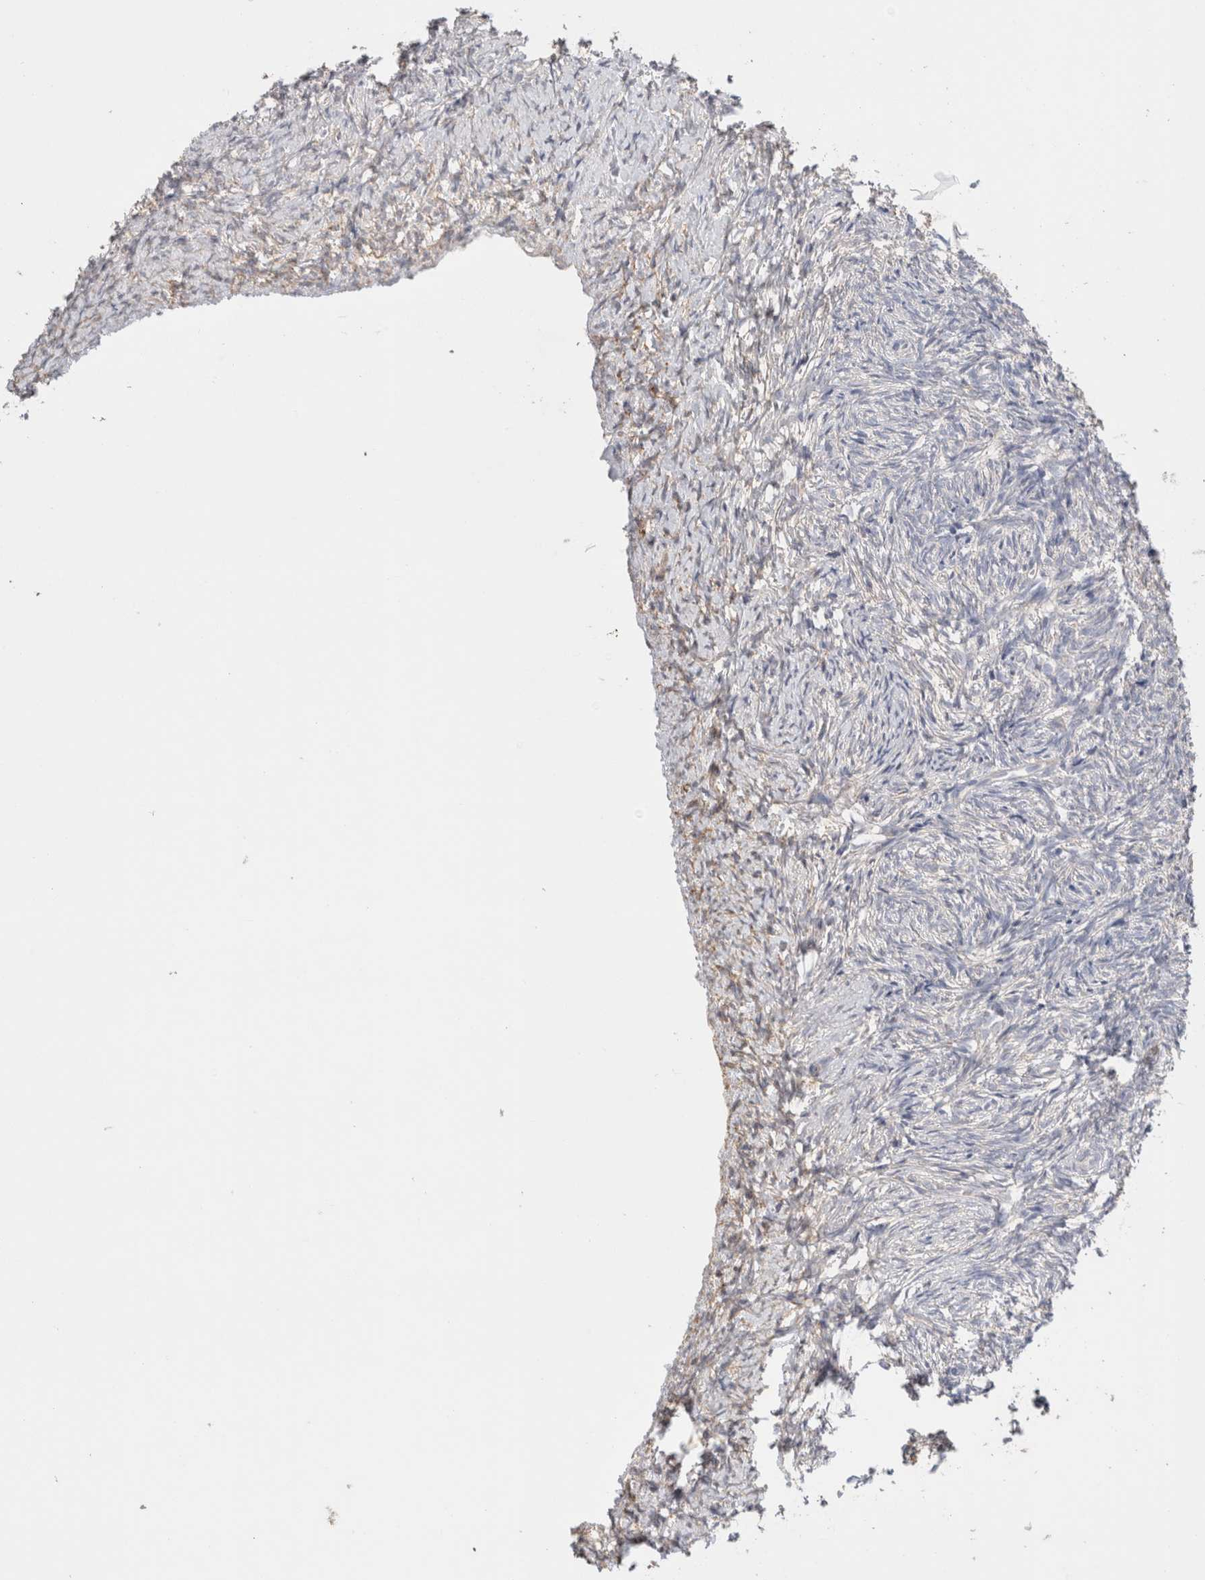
{"staining": {"intensity": "moderate", "quantity": "25%-75%", "location": "cytoplasmic/membranous"}, "tissue": "ovary", "cell_type": "Follicle cells", "image_type": "normal", "snomed": [{"axis": "morphology", "description": "Normal tissue, NOS"}, {"axis": "topography", "description": "Ovary"}], "caption": "A brown stain highlights moderate cytoplasmic/membranous expression of a protein in follicle cells of benign ovary. The staining was performed using DAB to visualize the protein expression in brown, while the nuclei were stained in blue with hematoxylin (Magnification: 20x).", "gene": "DMD", "patient": {"sex": "female", "age": 41}}